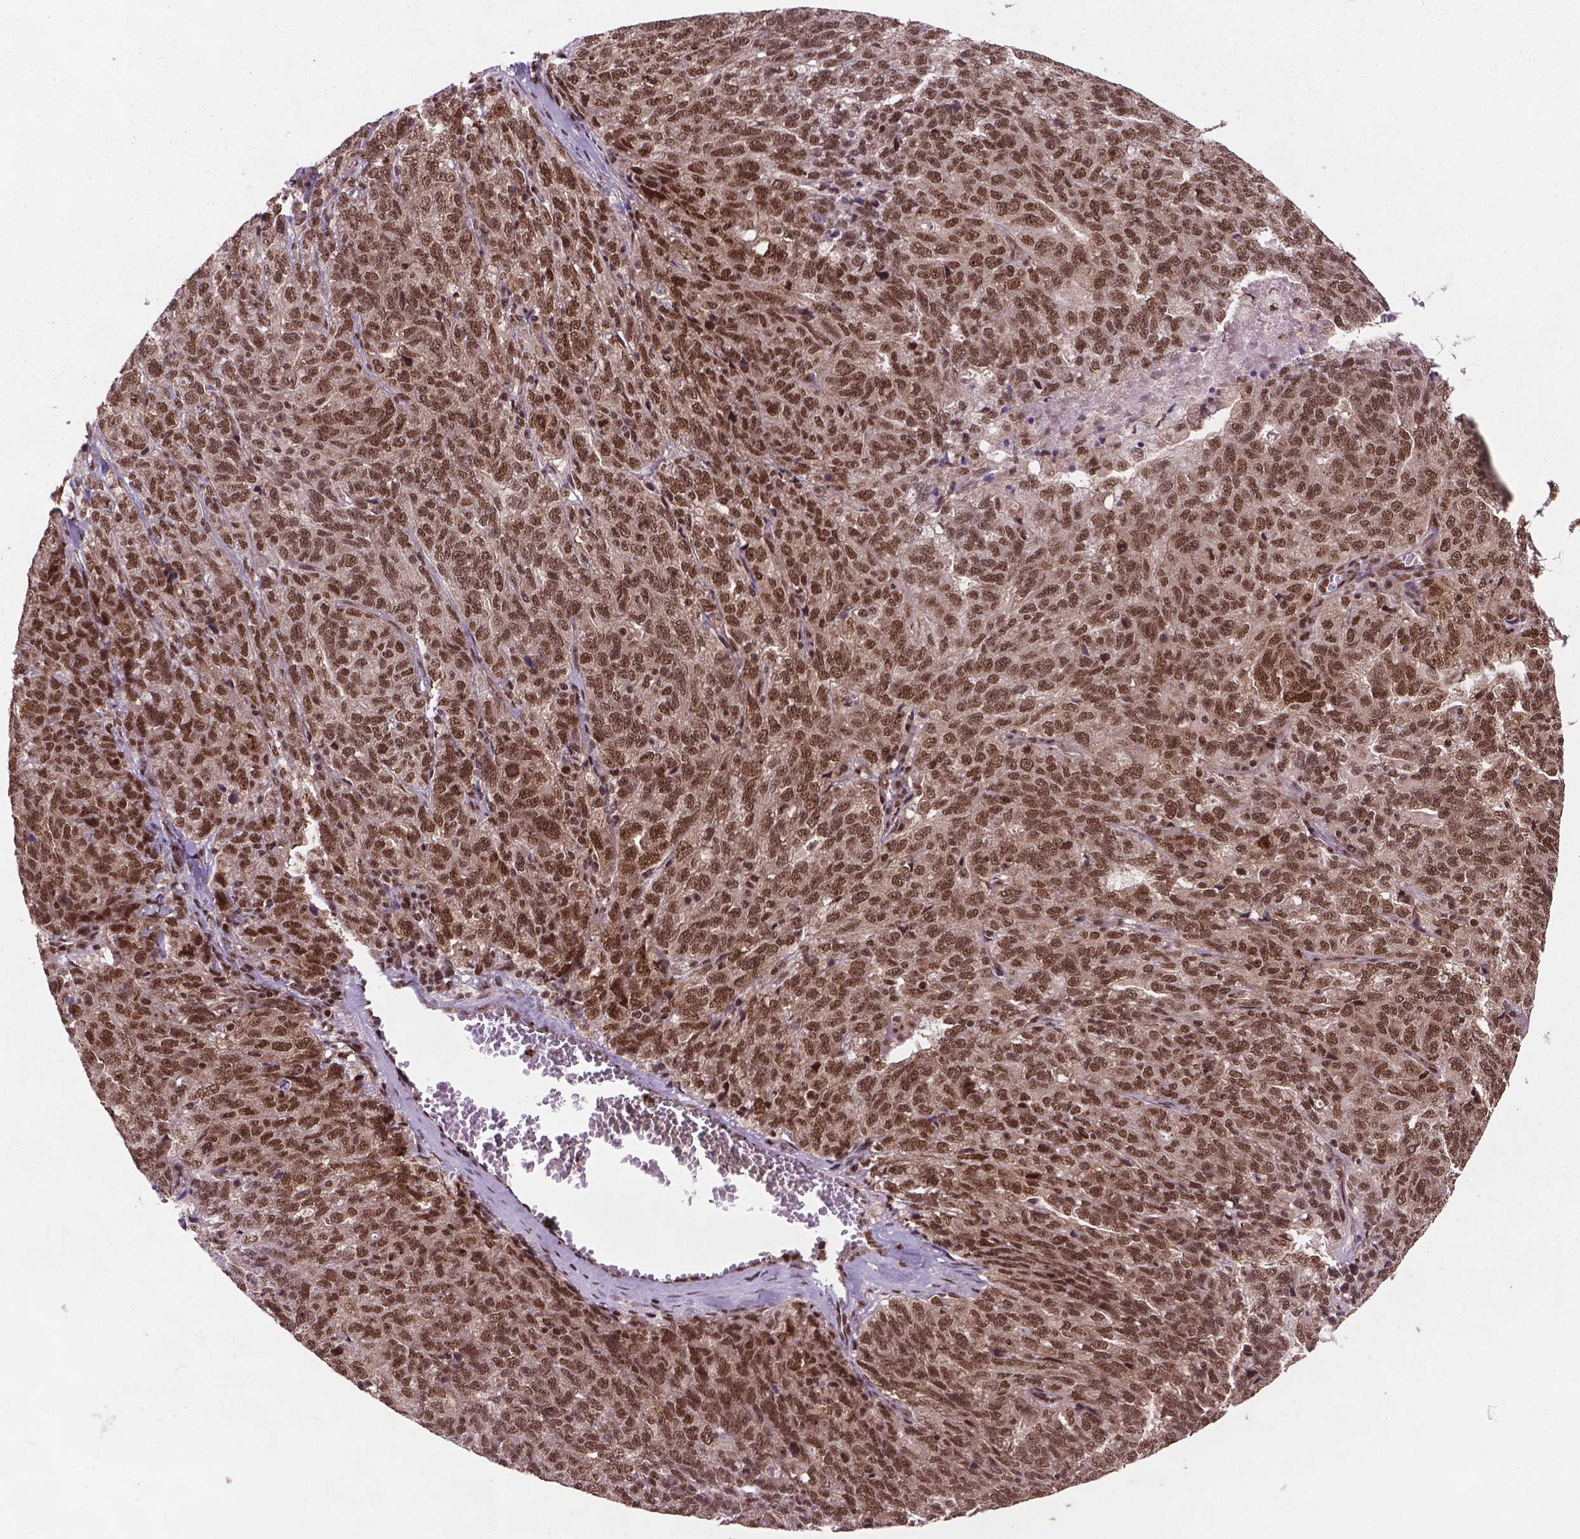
{"staining": {"intensity": "moderate", "quantity": ">75%", "location": "nuclear"}, "tissue": "ovarian cancer", "cell_type": "Tumor cells", "image_type": "cancer", "snomed": [{"axis": "morphology", "description": "Cystadenocarcinoma, serous, NOS"}, {"axis": "topography", "description": "Ovary"}], "caption": "Immunohistochemical staining of ovarian cancer shows medium levels of moderate nuclear protein positivity in about >75% of tumor cells.", "gene": "SIRT6", "patient": {"sex": "female", "age": 71}}